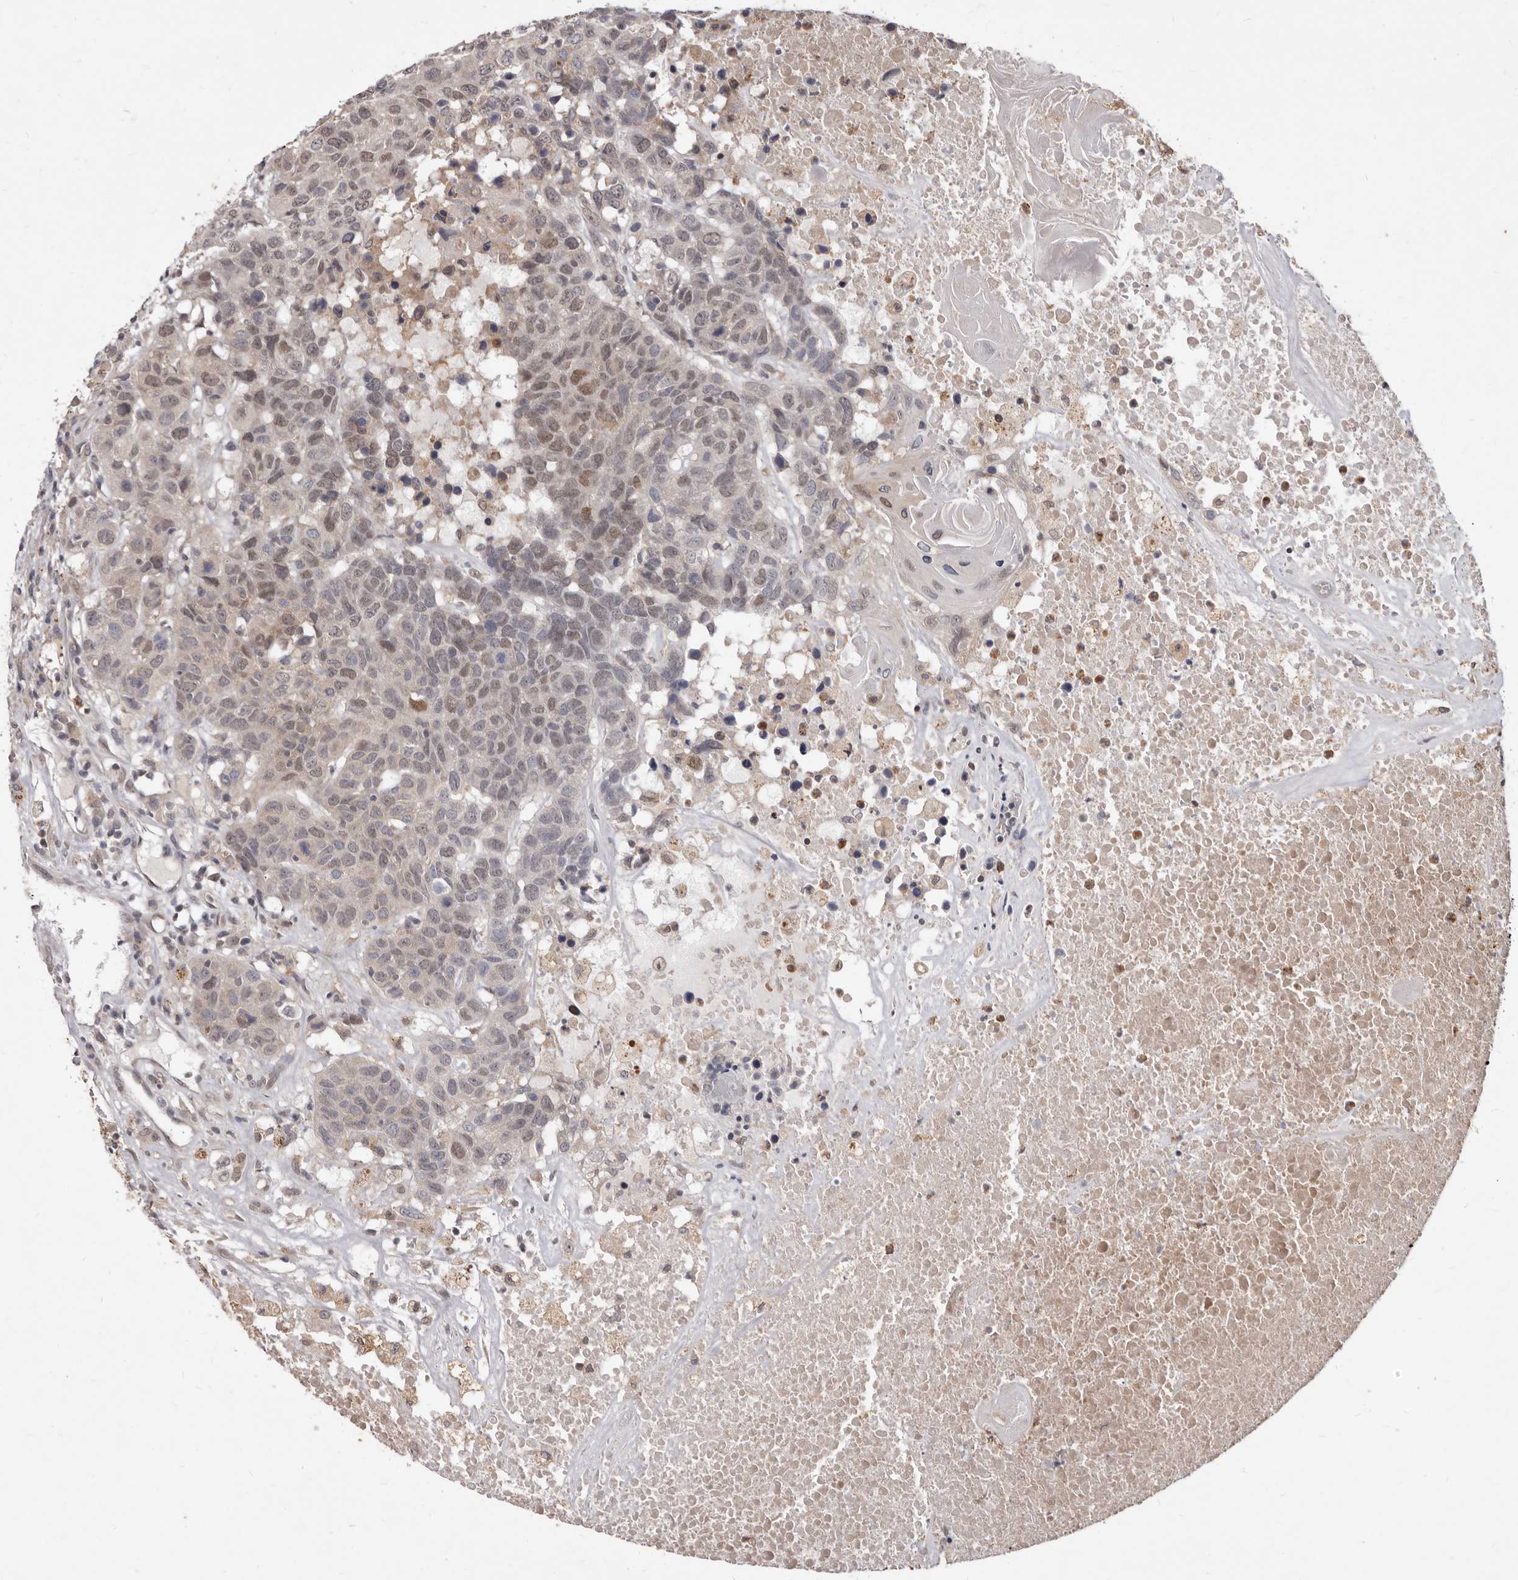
{"staining": {"intensity": "moderate", "quantity": "<25%", "location": "nuclear"}, "tissue": "head and neck cancer", "cell_type": "Tumor cells", "image_type": "cancer", "snomed": [{"axis": "morphology", "description": "Squamous cell carcinoma, NOS"}, {"axis": "topography", "description": "Head-Neck"}], "caption": "There is low levels of moderate nuclear expression in tumor cells of squamous cell carcinoma (head and neck), as demonstrated by immunohistochemical staining (brown color).", "gene": "ACLY", "patient": {"sex": "male", "age": 66}}